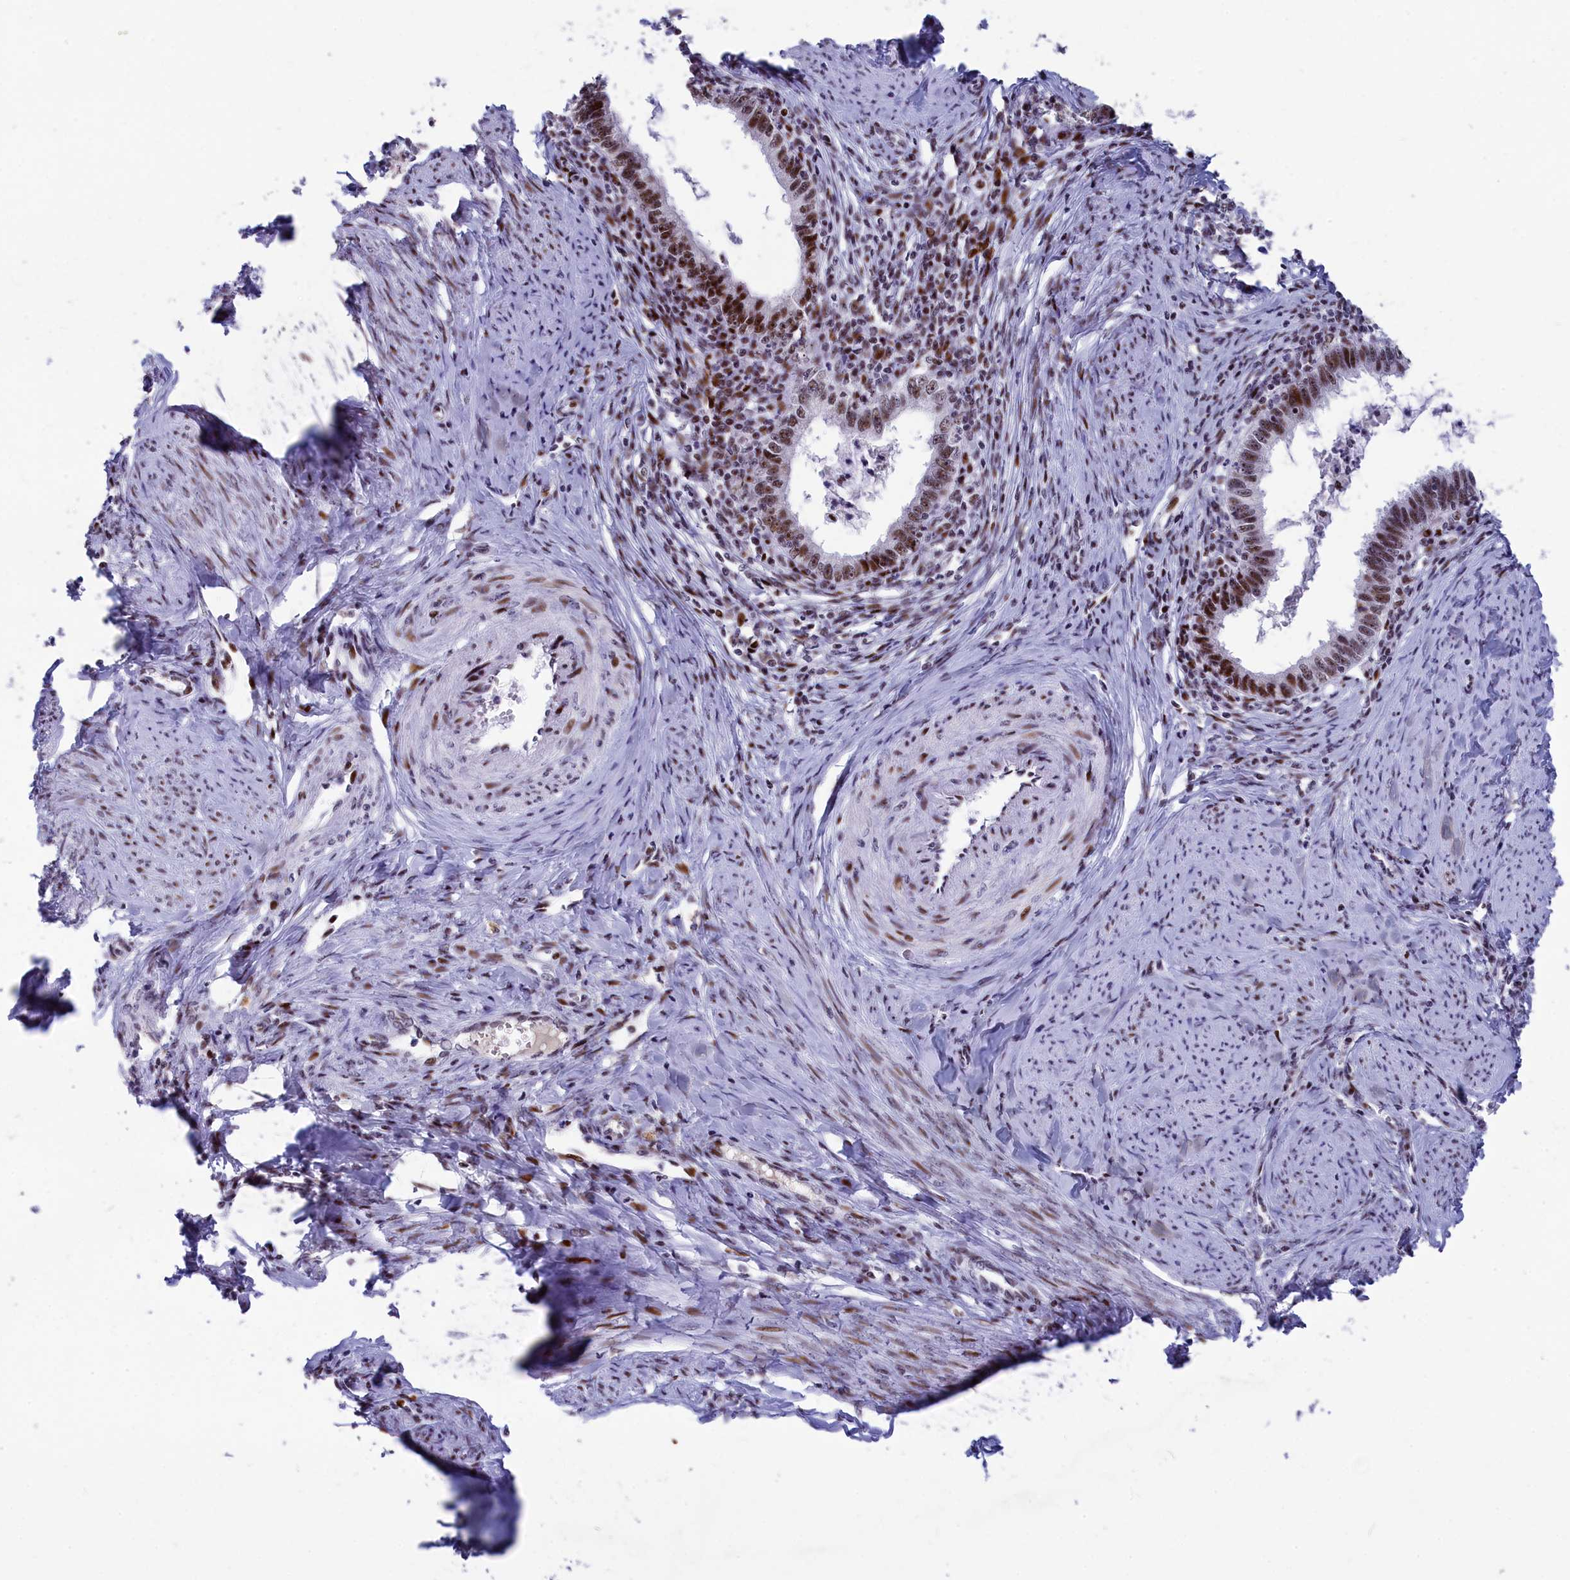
{"staining": {"intensity": "moderate", "quantity": ">75%", "location": "nuclear"}, "tissue": "cervical cancer", "cell_type": "Tumor cells", "image_type": "cancer", "snomed": [{"axis": "morphology", "description": "Adenocarcinoma, NOS"}, {"axis": "topography", "description": "Cervix"}], "caption": "Cervical adenocarcinoma was stained to show a protein in brown. There is medium levels of moderate nuclear positivity in approximately >75% of tumor cells.", "gene": "NSA2", "patient": {"sex": "female", "age": 36}}